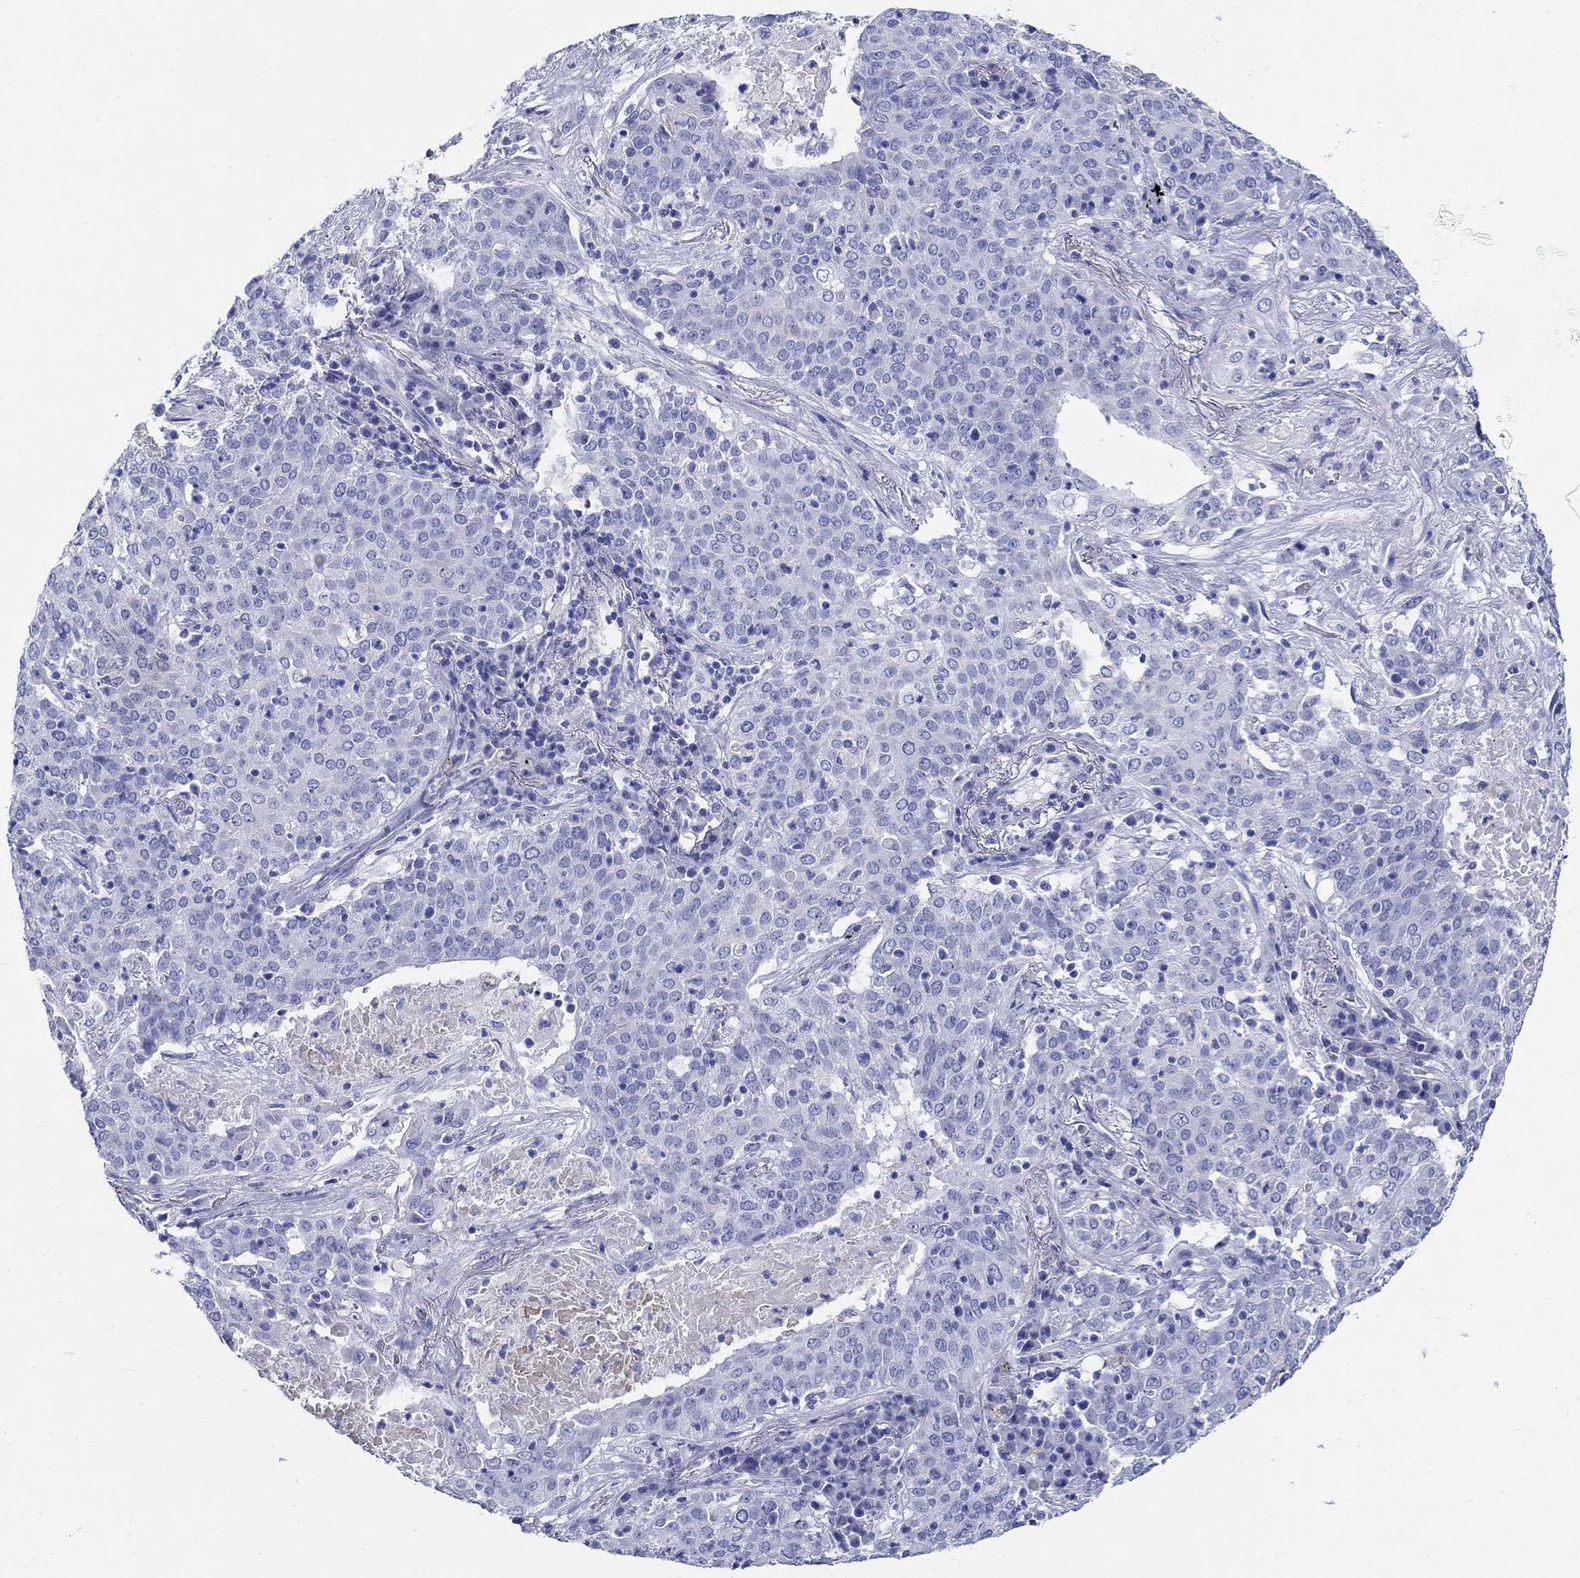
{"staining": {"intensity": "negative", "quantity": "none", "location": "none"}, "tissue": "lung cancer", "cell_type": "Tumor cells", "image_type": "cancer", "snomed": [{"axis": "morphology", "description": "Squamous cell carcinoma, NOS"}, {"axis": "topography", "description": "Lung"}], "caption": "High power microscopy micrograph of an immunohistochemistry (IHC) photomicrograph of lung cancer, revealing no significant expression in tumor cells.", "gene": "CRYGS", "patient": {"sex": "male", "age": 82}}